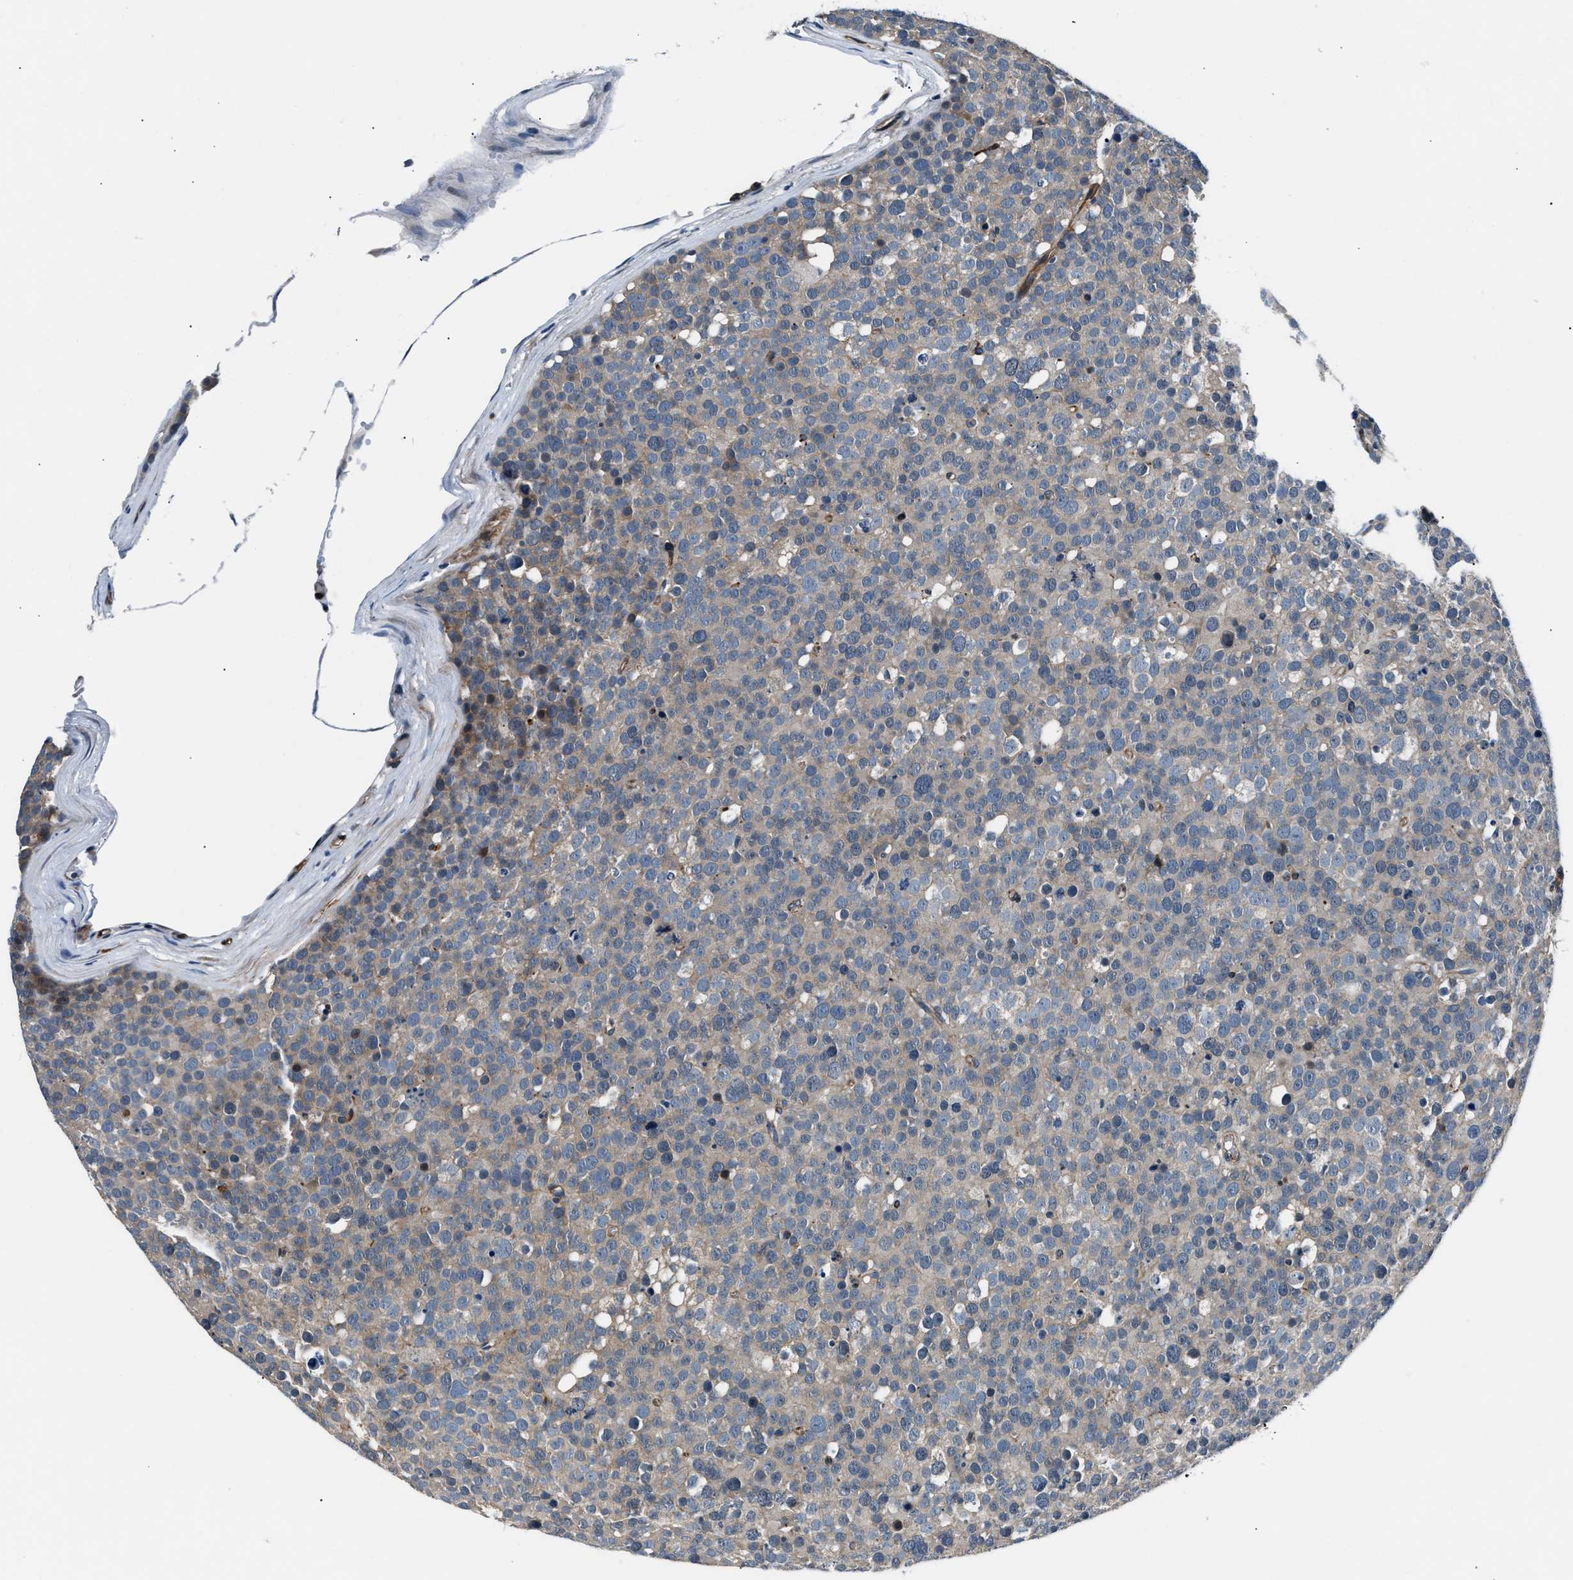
{"staining": {"intensity": "weak", "quantity": "<25%", "location": "cytoplasmic/membranous"}, "tissue": "testis cancer", "cell_type": "Tumor cells", "image_type": "cancer", "snomed": [{"axis": "morphology", "description": "Seminoma, NOS"}, {"axis": "topography", "description": "Testis"}], "caption": "IHC histopathology image of testis cancer (seminoma) stained for a protein (brown), which demonstrates no staining in tumor cells.", "gene": "MPDZ", "patient": {"sex": "male", "age": 71}}